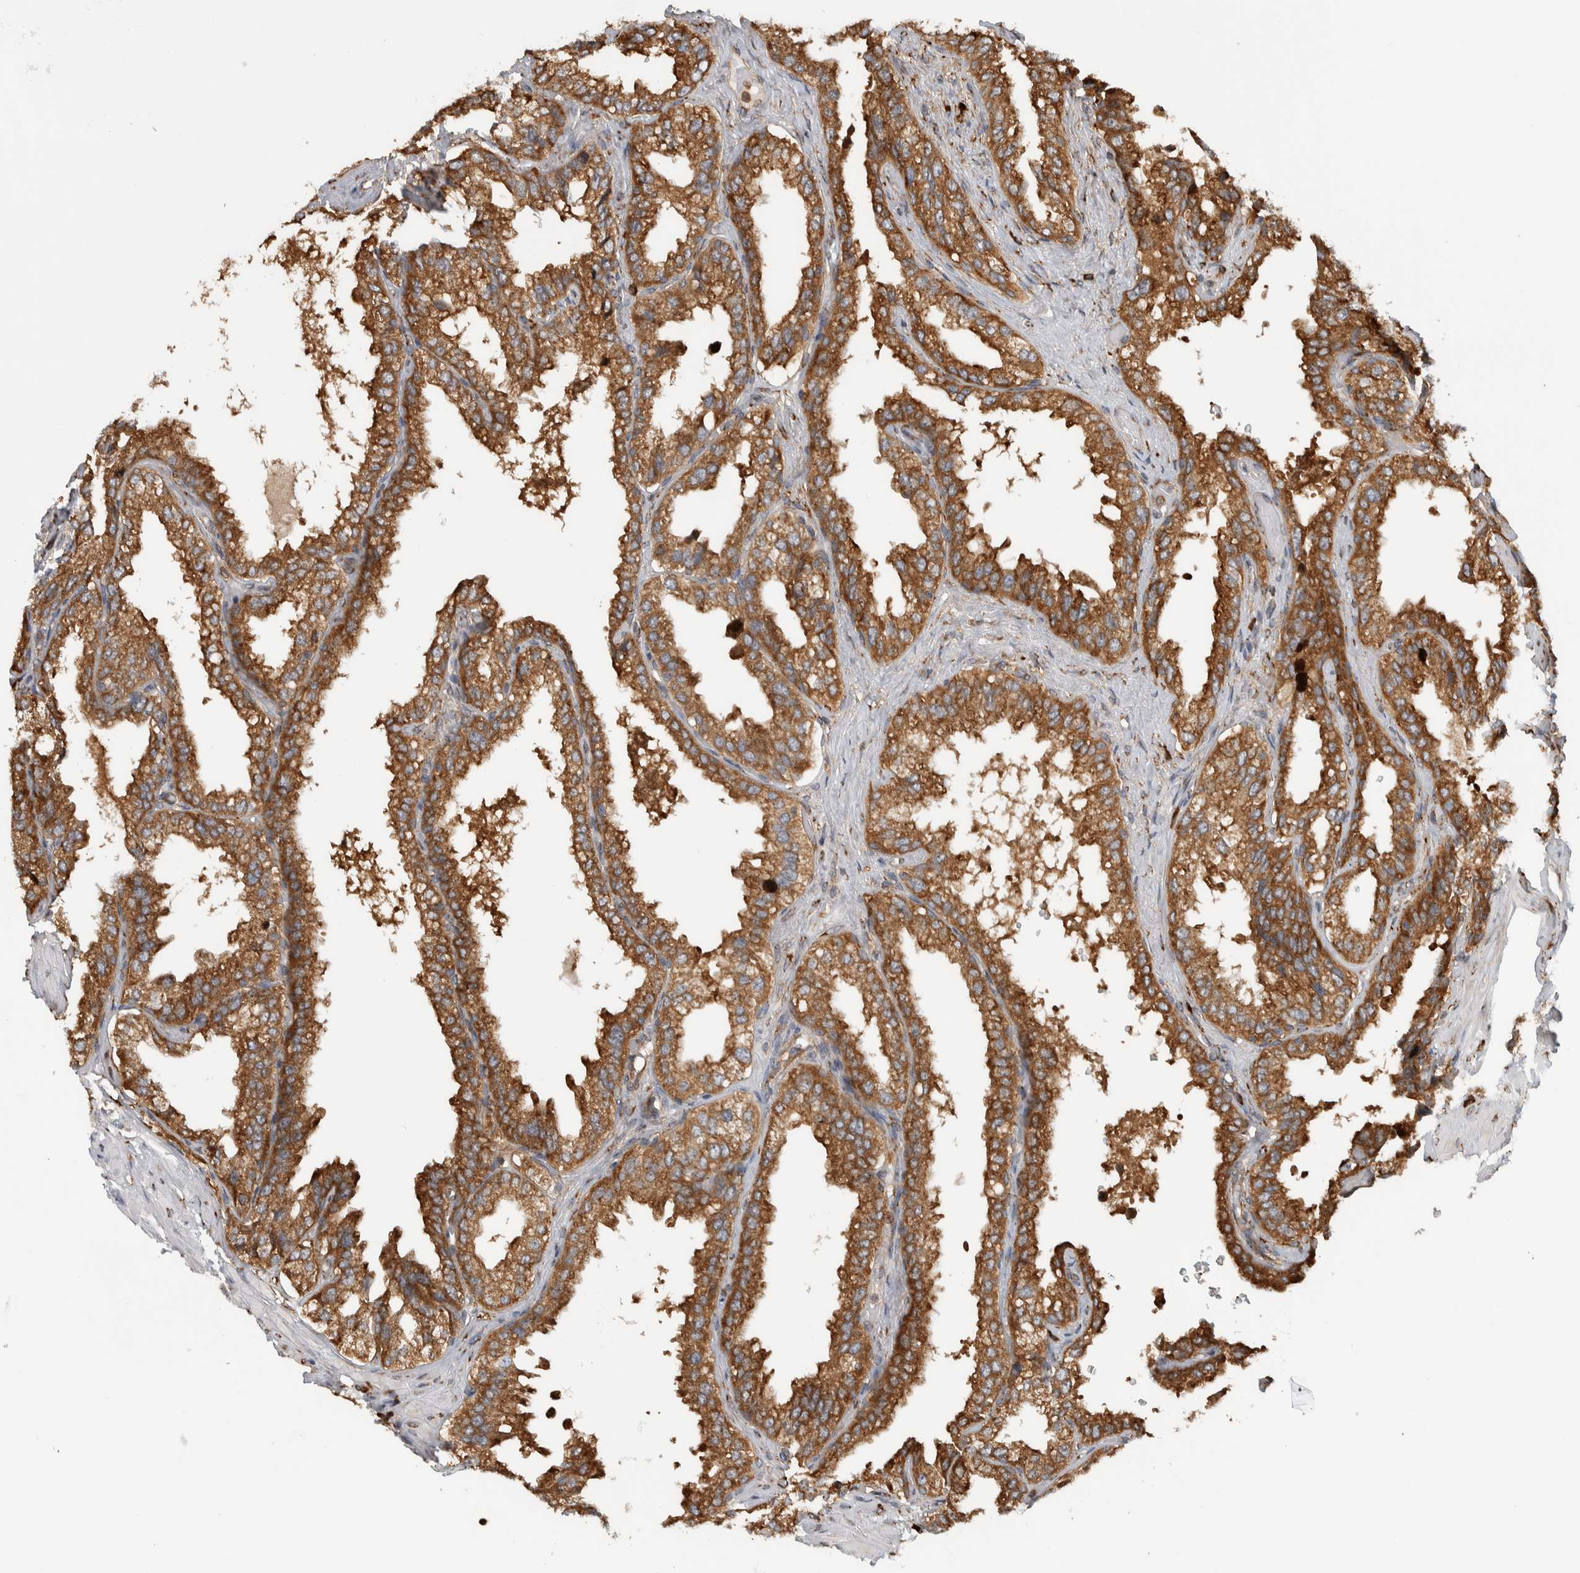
{"staining": {"intensity": "moderate", "quantity": ">75%", "location": "cytoplasmic/membranous"}, "tissue": "seminal vesicle", "cell_type": "Glandular cells", "image_type": "normal", "snomed": [{"axis": "morphology", "description": "Normal tissue, NOS"}, {"axis": "topography", "description": "Seminal veicle"}], "caption": "Protein staining demonstrates moderate cytoplasmic/membranous staining in about >75% of glandular cells in unremarkable seminal vesicle.", "gene": "EIF3H", "patient": {"sex": "male", "age": 68}}